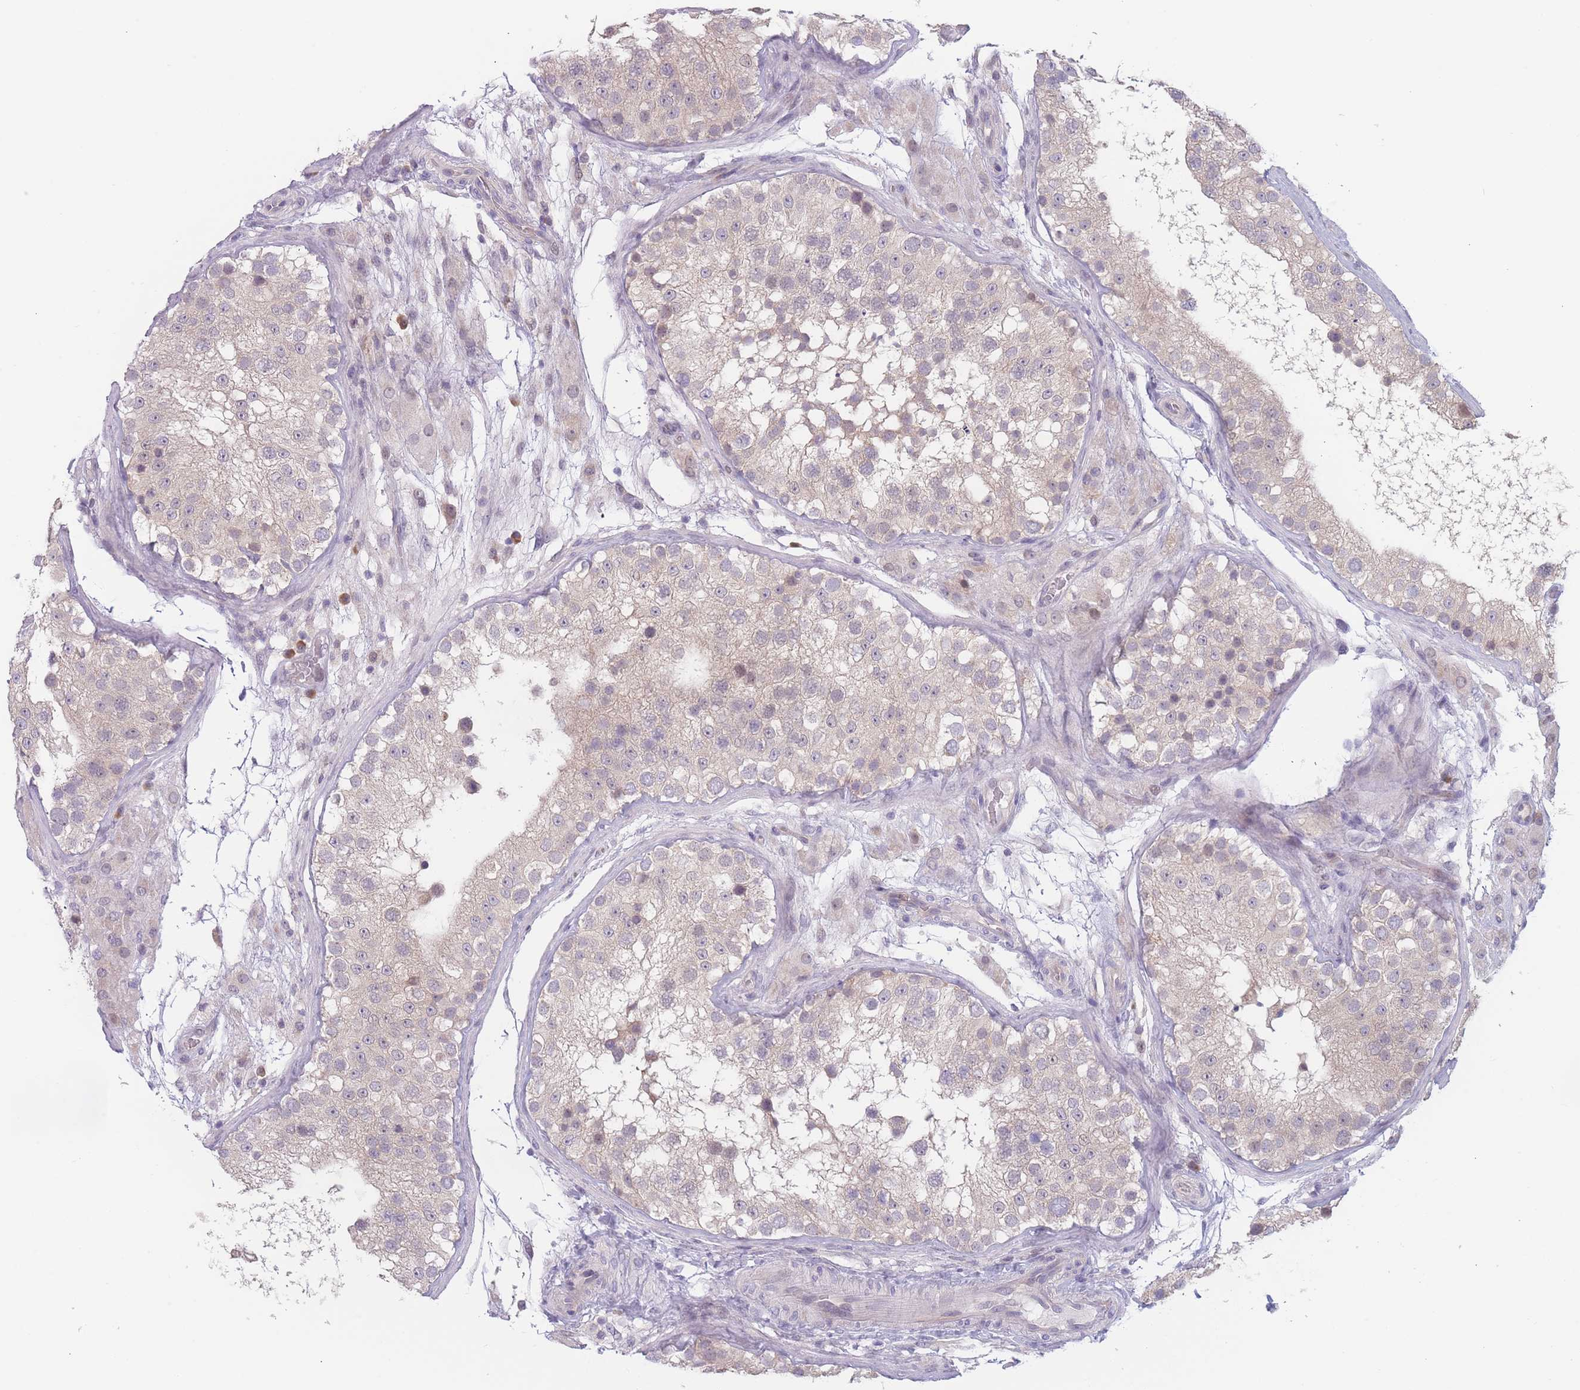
{"staining": {"intensity": "weak", "quantity": "25%-75%", "location": "cytoplasmic/membranous"}, "tissue": "testis", "cell_type": "Cells in seminiferous ducts", "image_type": "normal", "snomed": [{"axis": "morphology", "description": "Normal tissue, NOS"}, {"axis": "topography", "description": "Testis"}], "caption": "Protein staining displays weak cytoplasmic/membranous positivity in about 25%-75% of cells in seminiferous ducts in benign testis.", "gene": "FAM227B", "patient": {"sex": "male", "age": 26}}